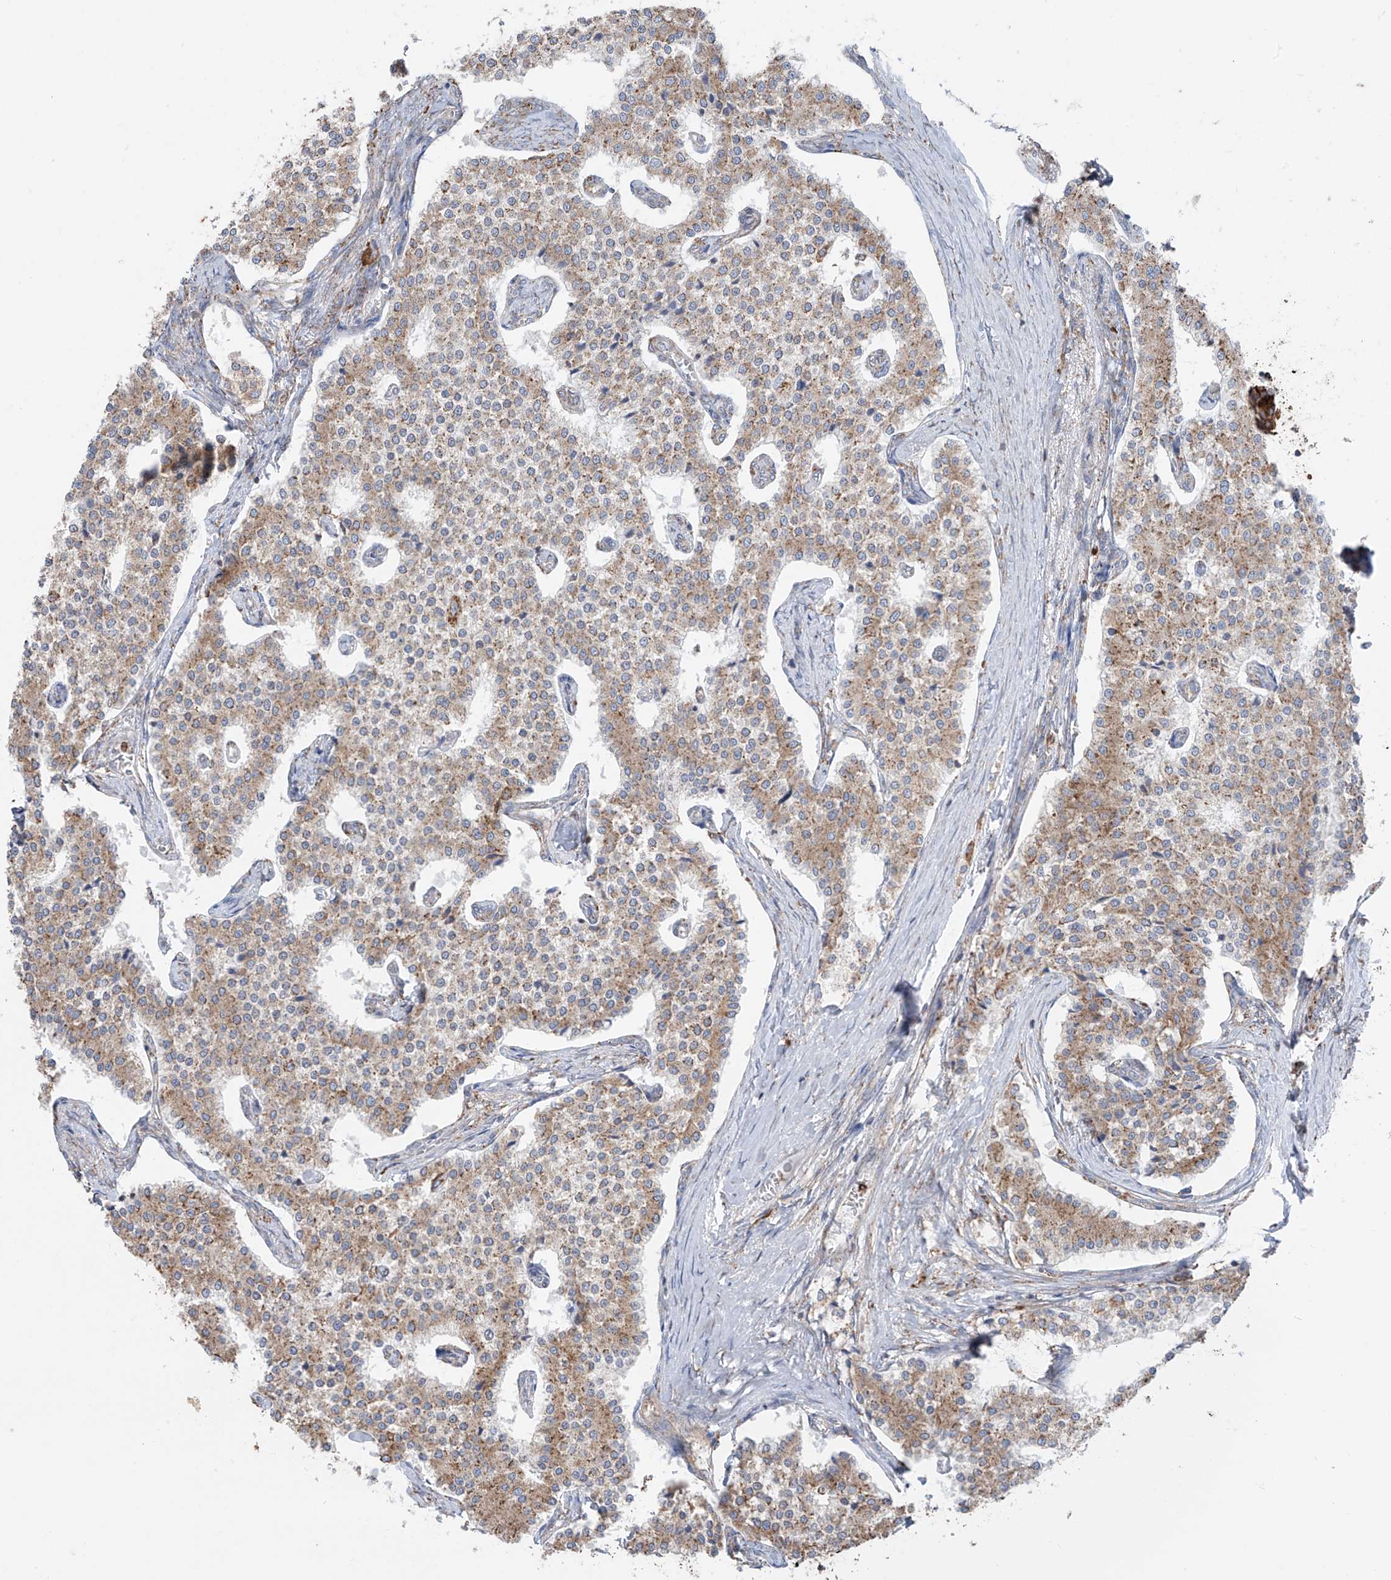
{"staining": {"intensity": "moderate", "quantity": "25%-75%", "location": "cytoplasmic/membranous"}, "tissue": "carcinoid", "cell_type": "Tumor cells", "image_type": "cancer", "snomed": [{"axis": "morphology", "description": "Carcinoid, malignant, NOS"}, {"axis": "topography", "description": "Colon"}], "caption": "This histopathology image exhibits immunohistochemistry staining of carcinoid, with medium moderate cytoplasmic/membranous staining in about 25%-75% of tumor cells.", "gene": "ZNF354C", "patient": {"sex": "female", "age": 52}}